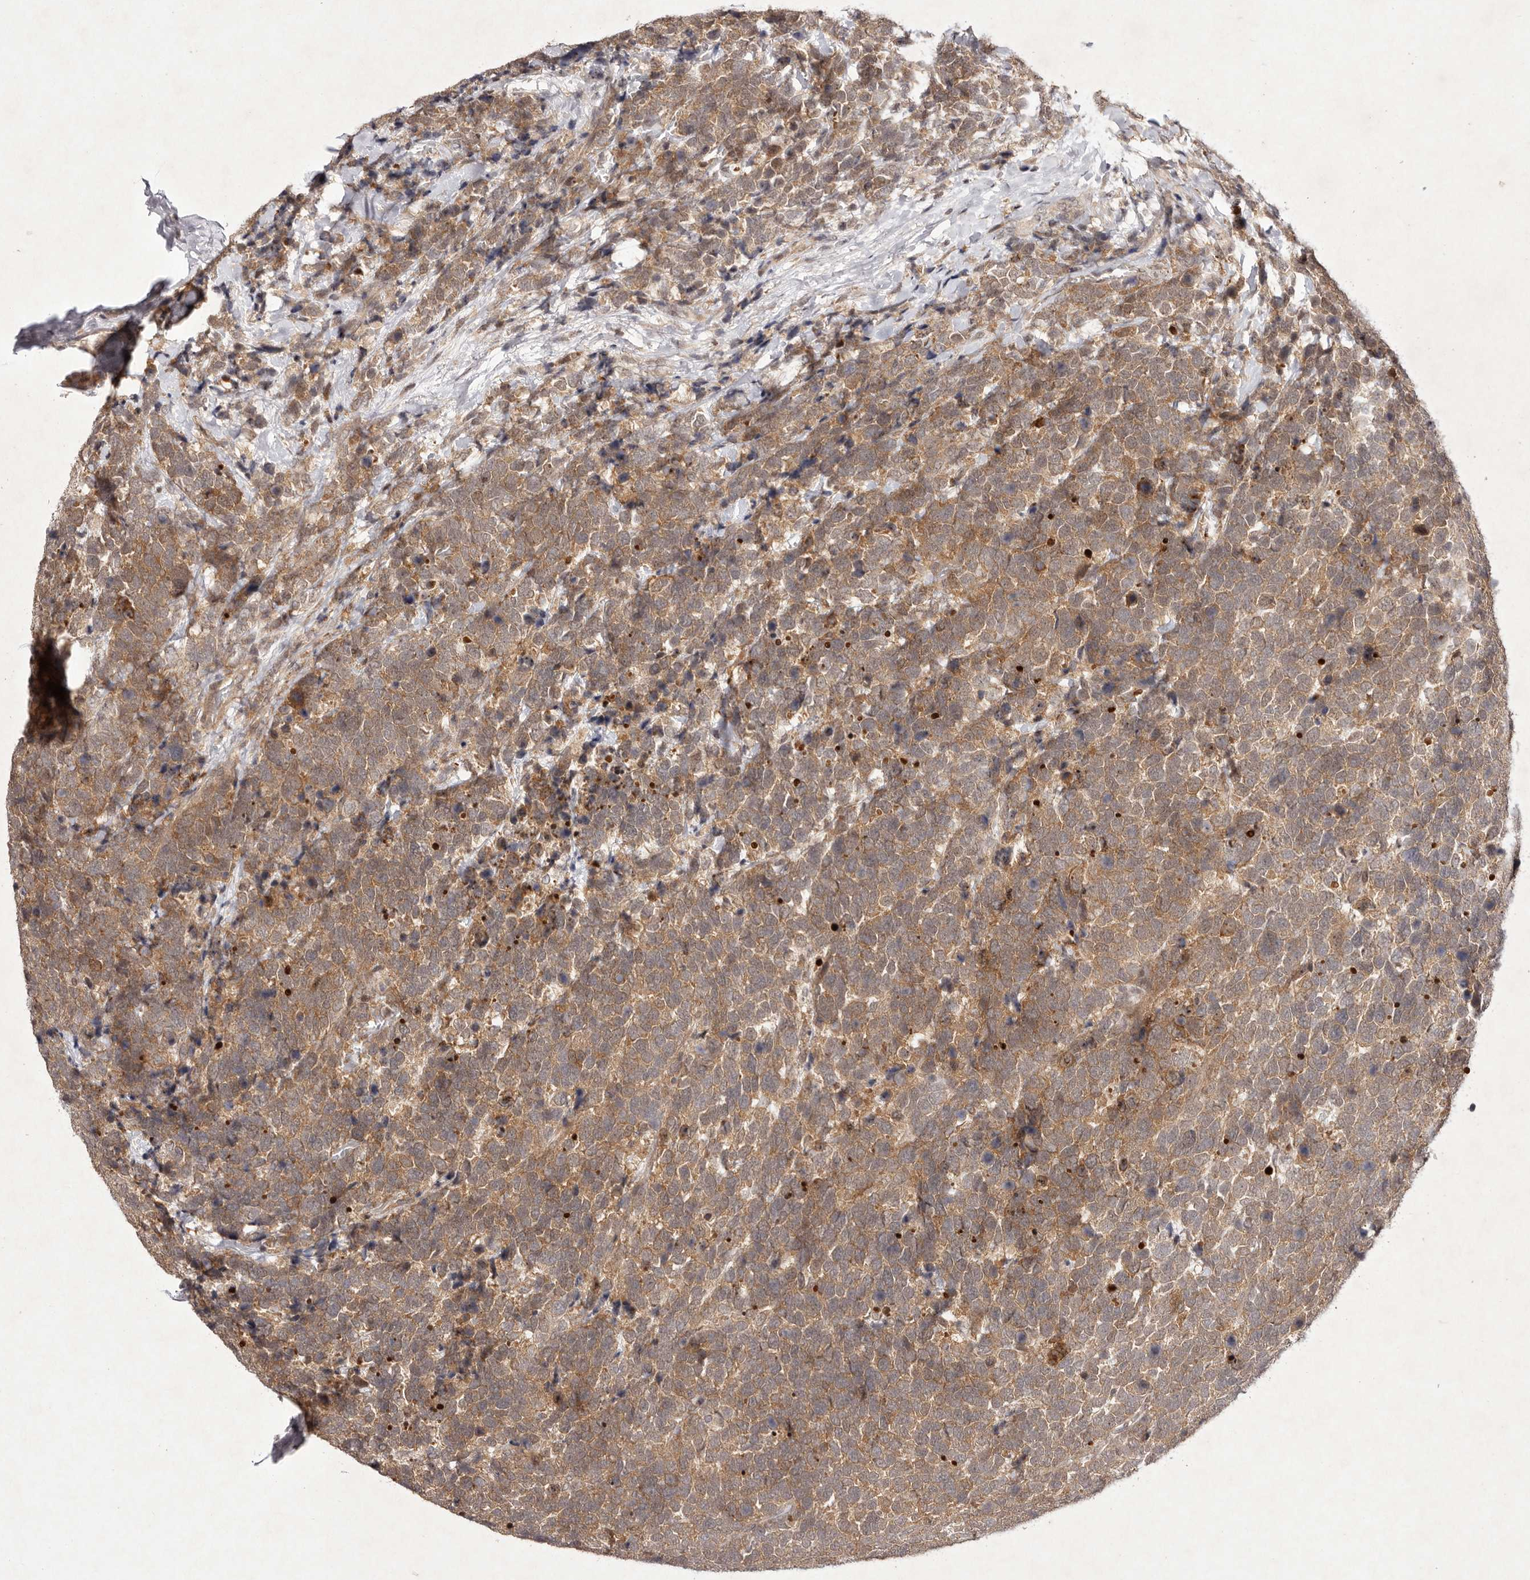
{"staining": {"intensity": "moderate", "quantity": ">75%", "location": "cytoplasmic/membranous,nuclear"}, "tissue": "urothelial cancer", "cell_type": "Tumor cells", "image_type": "cancer", "snomed": [{"axis": "morphology", "description": "Urothelial carcinoma, High grade"}, {"axis": "topography", "description": "Urinary bladder"}], "caption": "Approximately >75% of tumor cells in urothelial cancer reveal moderate cytoplasmic/membranous and nuclear protein expression as visualized by brown immunohistochemical staining.", "gene": "BUD31", "patient": {"sex": "female", "age": 82}}